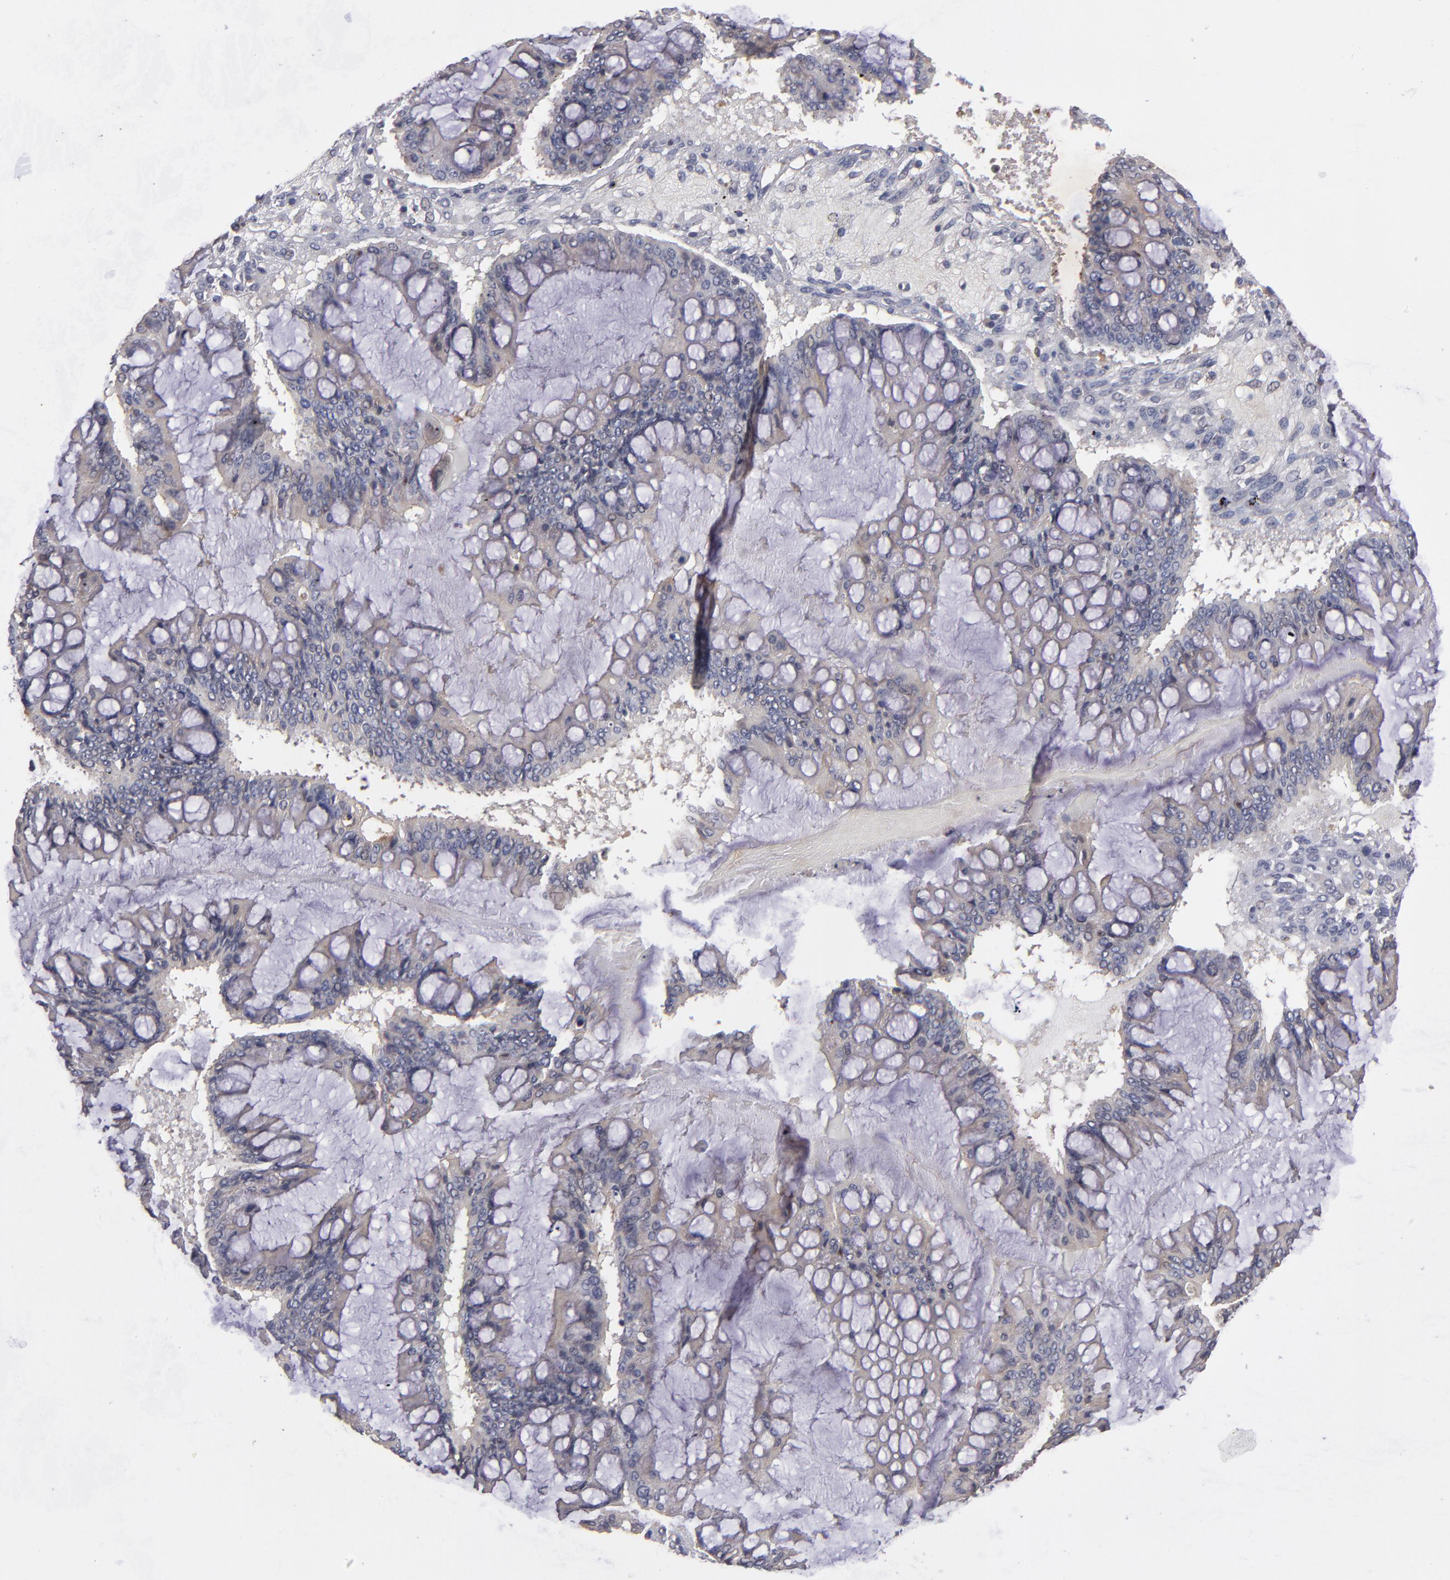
{"staining": {"intensity": "weak", "quantity": ">75%", "location": "cytoplasmic/membranous"}, "tissue": "ovarian cancer", "cell_type": "Tumor cells", "image_type": "cancer", "snomed": [{"axis": "morphology", "description": "Cystadenocarcinoma, mucinous, NOS"}, {"axis": "topography", "description": "Ovary"}], "caption": "Human ovarian cancer (mucinous cystadenocarcinoma) stained with a brown dye reveals weak cytoplasmic/membranous positive expression in approximately >75% of tumor cells.", "gene": "CTSO", "patient": {"sex": "female", "age": 73}}